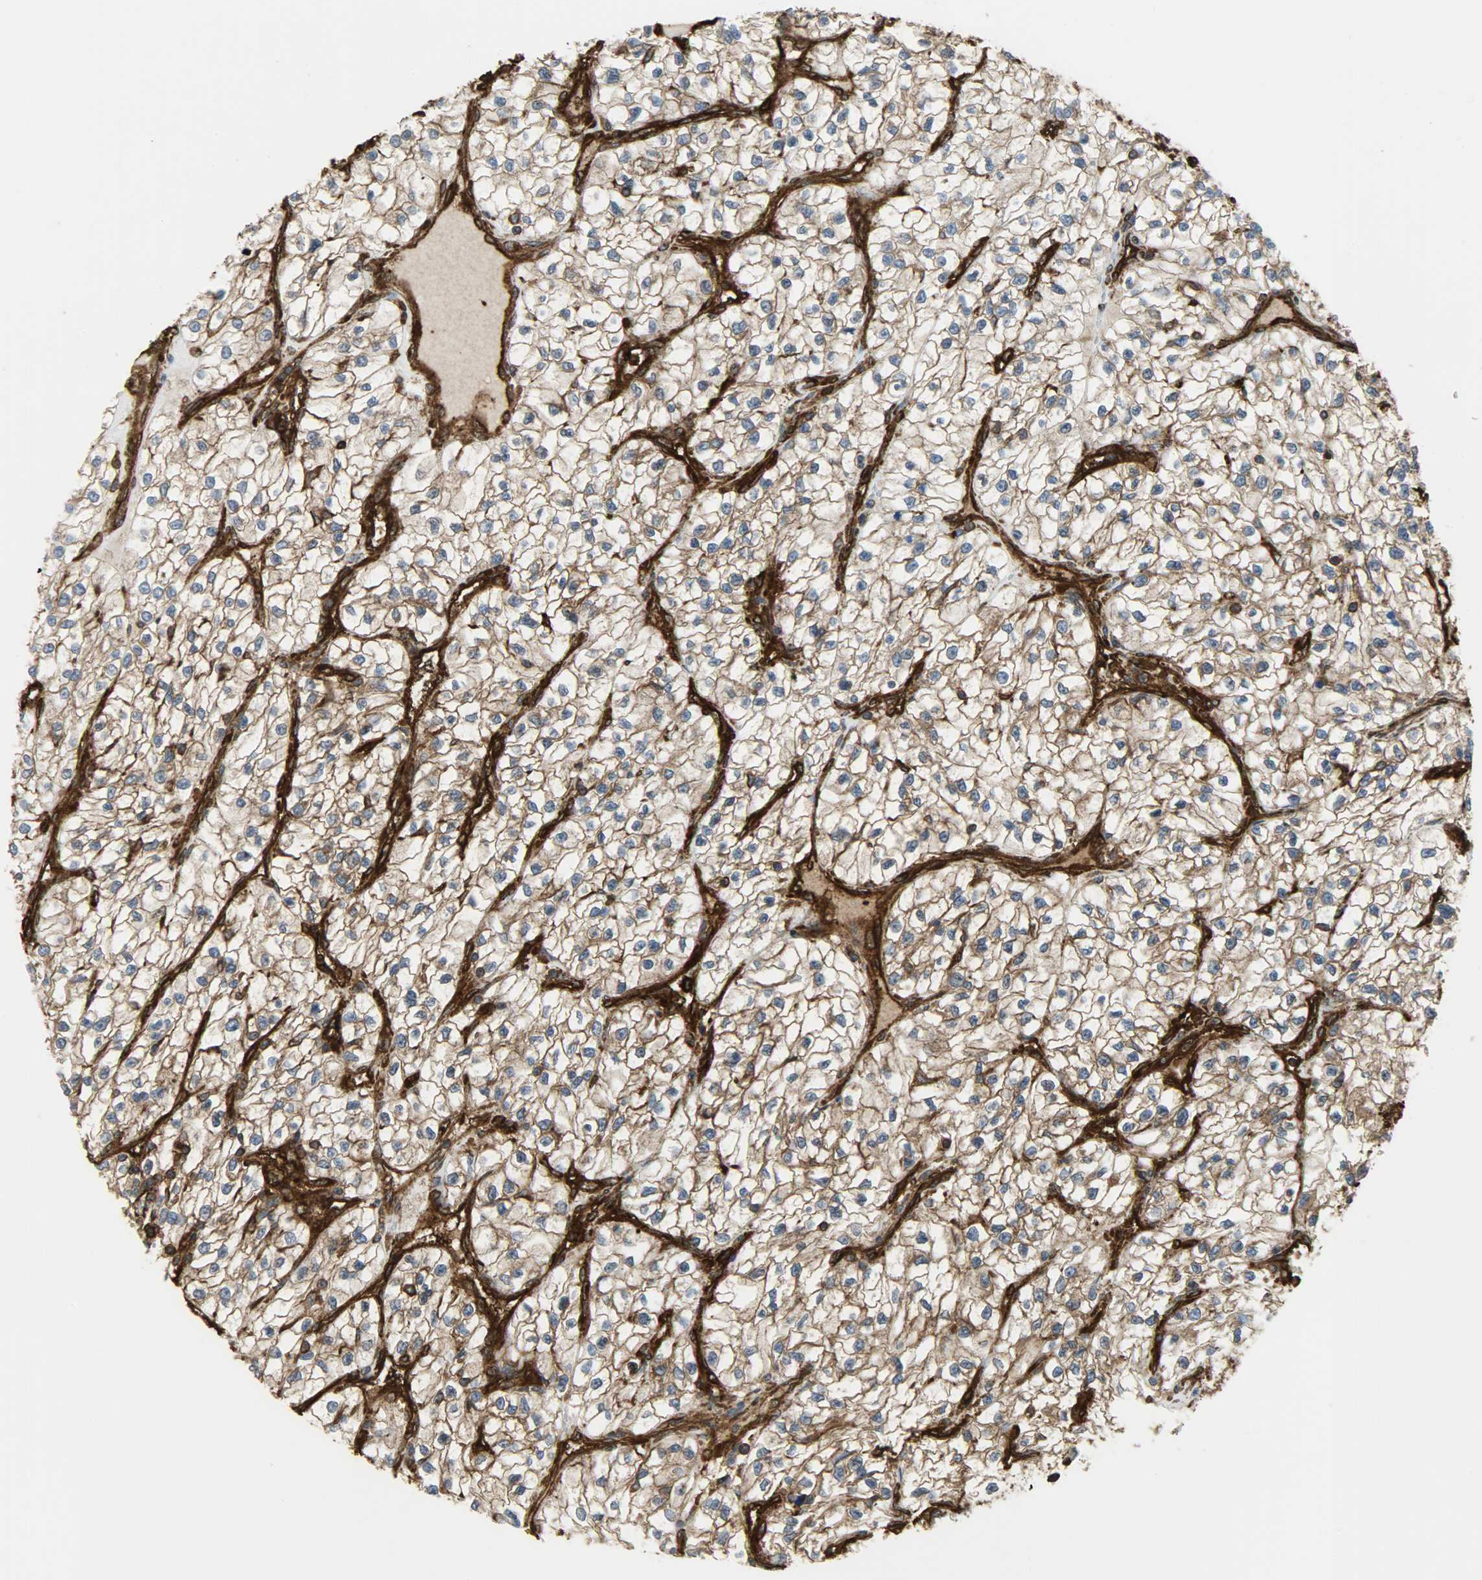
{"staining": {"intensity": "strong", "quantity": ">75%", "location": "cytoplasmic/membranous"}, "tissue": "renal cancer", "cell_type": "Tumor cells", "image_type": "cancer", "snomed": [{"axis": "morphology", "description": "Adenocarcinoma, NOS"}, {"axis": "topography", "description": "Kidney"}], "caption": "A photomicrograph showing strong cytoplasmic/membranous positivity in about >75% of tumor cells in renal cancer (adenocarcinoma), as visualized by brown immunohistochemical staining.", "gene": "VASP", "patient": {"sex": "female", "age": 57}}